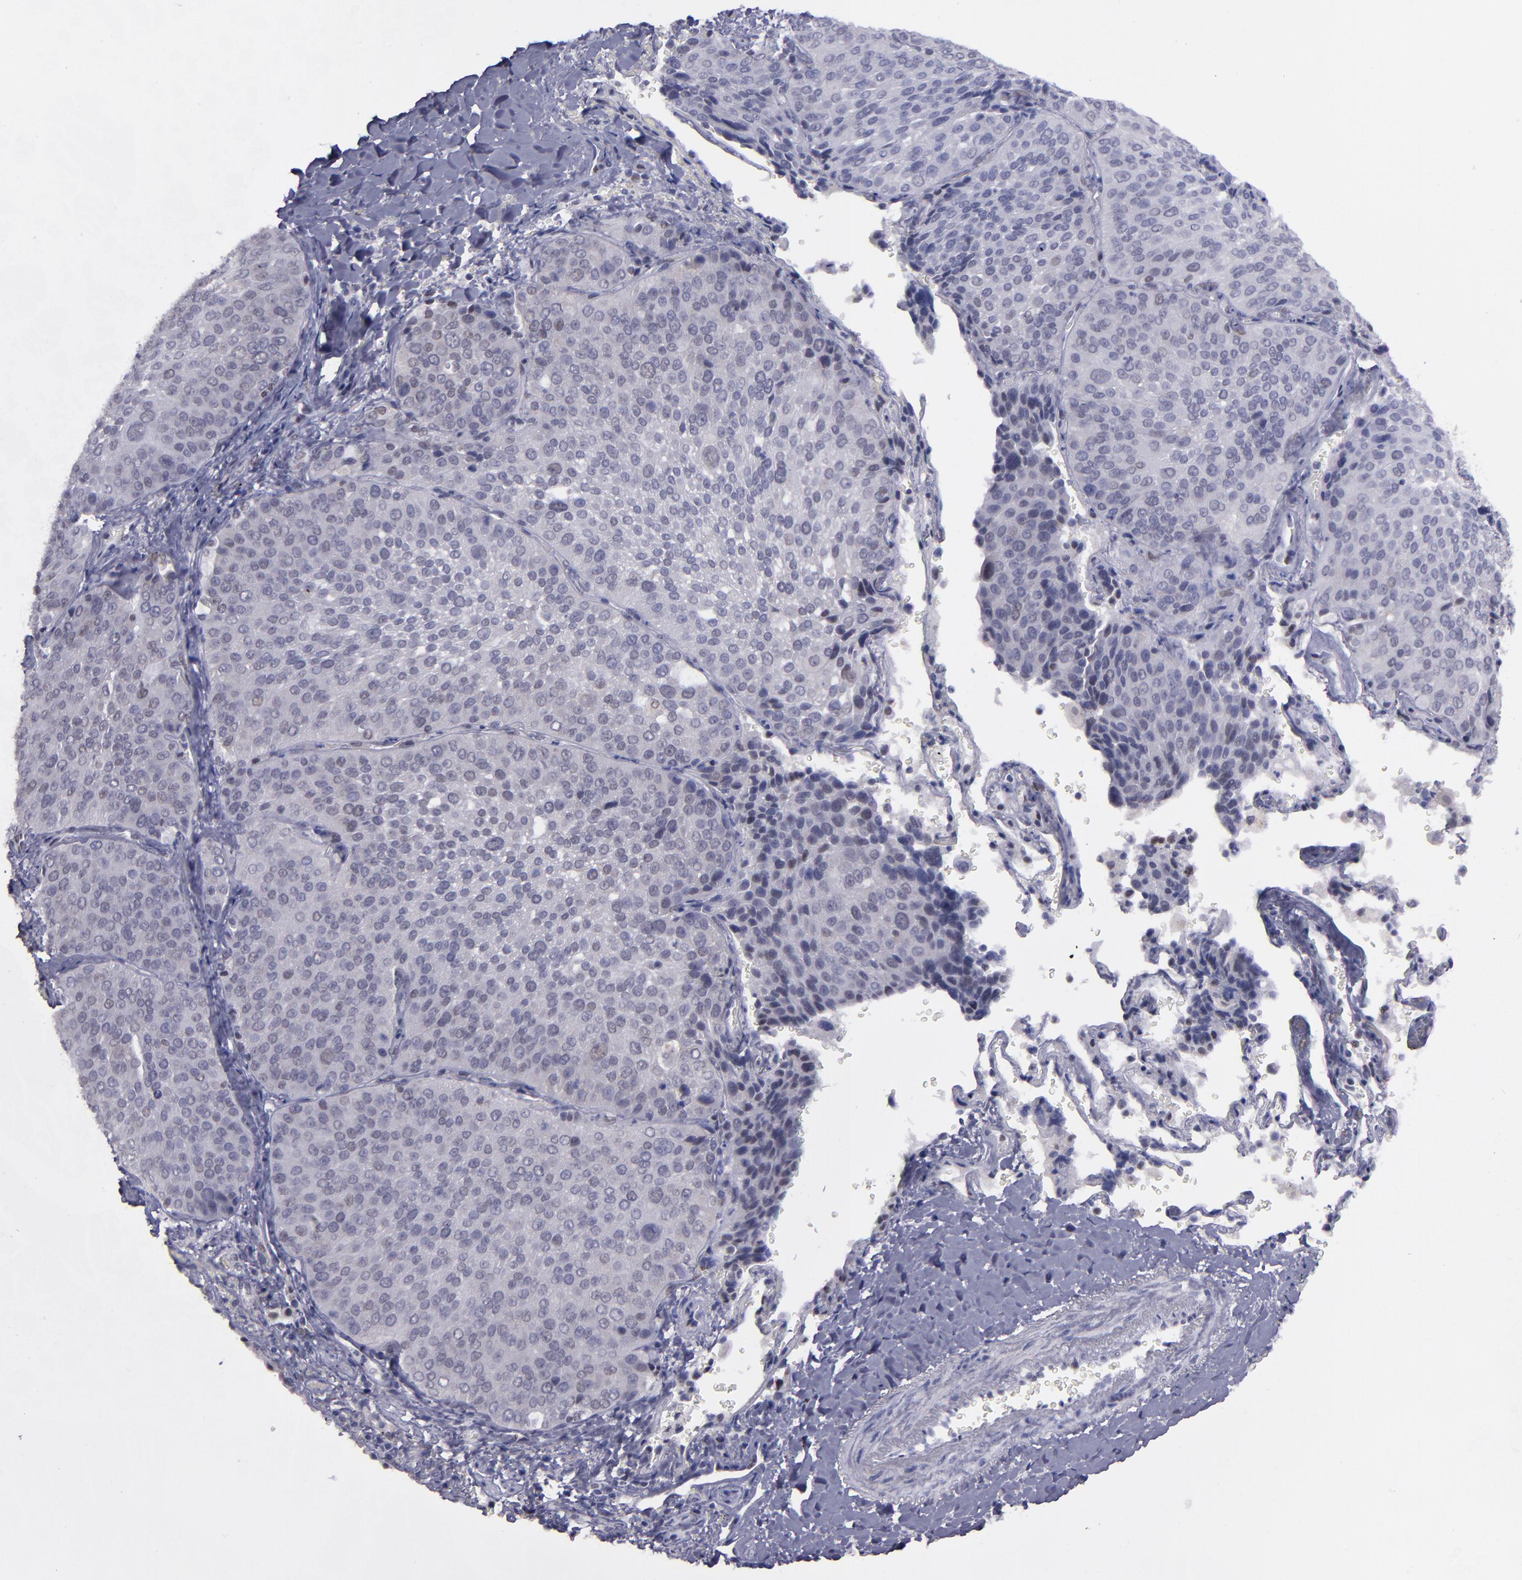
{"staining": {"intensity": "weak", "quantity": "<25%", "location": "nuclear"}, "tissue": "lung cancer", "cell_type": "Tumor cells", "image_type": "cancer", "snomed": [{"axis": "morphology", "description": "Squamous cell carcinoma, NOS"}, {"axis": "topography", "description": "Lung"}], "caption": "High power microscopy photomicrograph of an IHC image of lung cancer (squamous cell carcinoma), revealing no significant staining in tumor cells.", "gene": "OTUB2", "patient": {"sex": "male", "age": 54}}